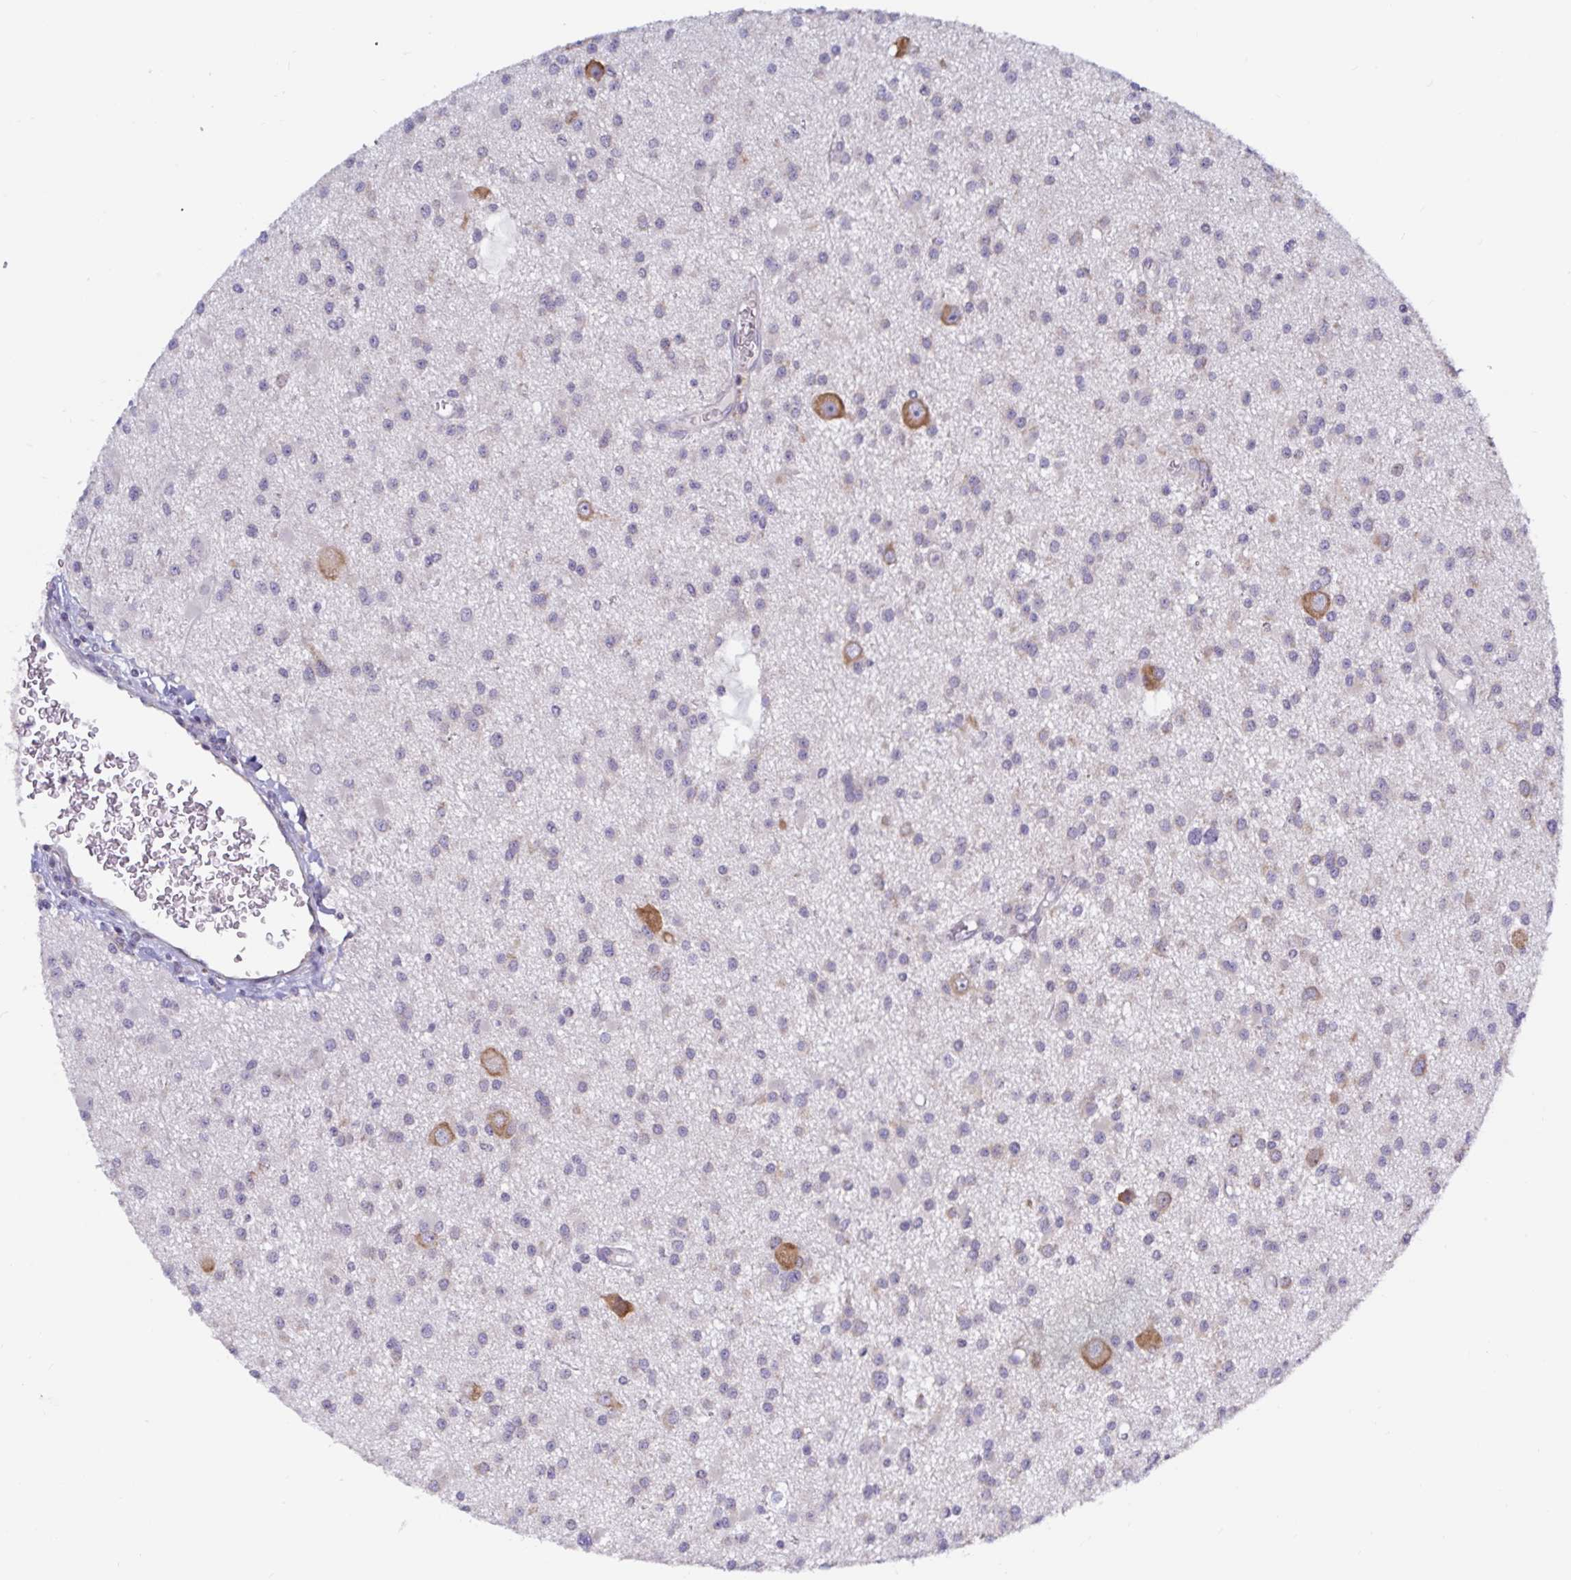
{"staining": {"intensity": "negative", "quantity": "none", "location": "none"}, "tissue": "glioma", "cell_type": "Tumor cells", "image_type": "cancer", "snomed": [{"axis": "morphology", "description": "Glioma, malignant, High grade"}, {"axis": "topography", "description": "Brain"}], "caption": "IHC image of human glioma stained for a protein (brown), which reveals no positivity in tumor cells. (Stains: DAB (3,3'-diaminobenzidine) immunohistochemistry with hematoxylin counter stain, Microscopy: brightfield microscopy at high magnification).", "gene": "LARP1", "patient": {"sex": "male", "age": 54}}